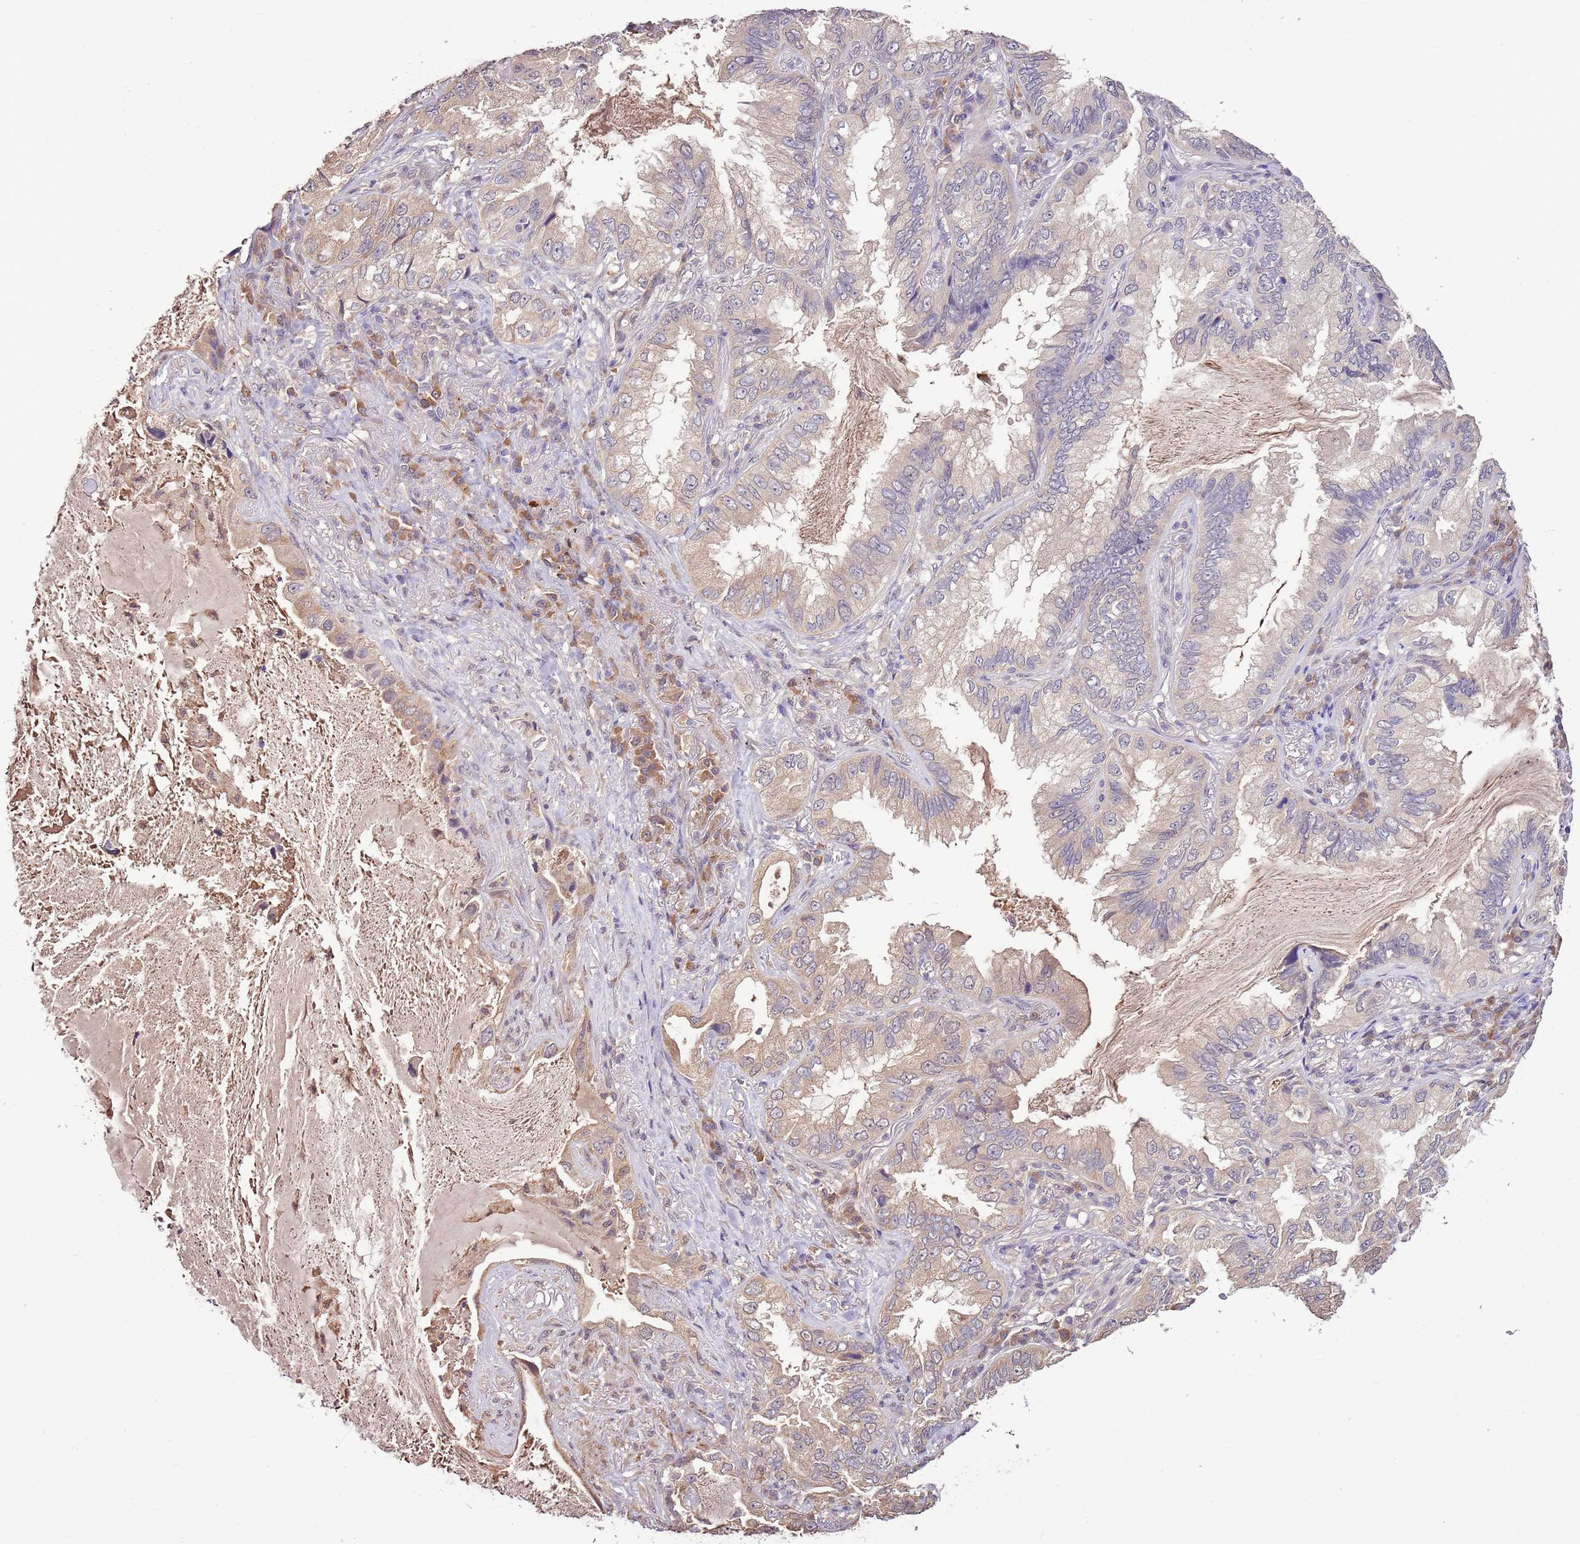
{"staining": {"intensity": "weak", "quantity": "<25%", "location": "cytoplasmic/membranous"}, "tissue": "lung cancer", "cell_type": "Tumor cells", "image_type": "cancer", "snomed": [{"axis": "morphology", "description": "Adenocarcinoma, NOS"}, {"axis": "topography", "description": "Lung"}], "caption": "The immunohistochemistry (IHC) micrograph has no significant expression in tumor cells of lung cancer tissue.", "gene": "BBS5", "patient": {"sex": "female", "age": 69}}